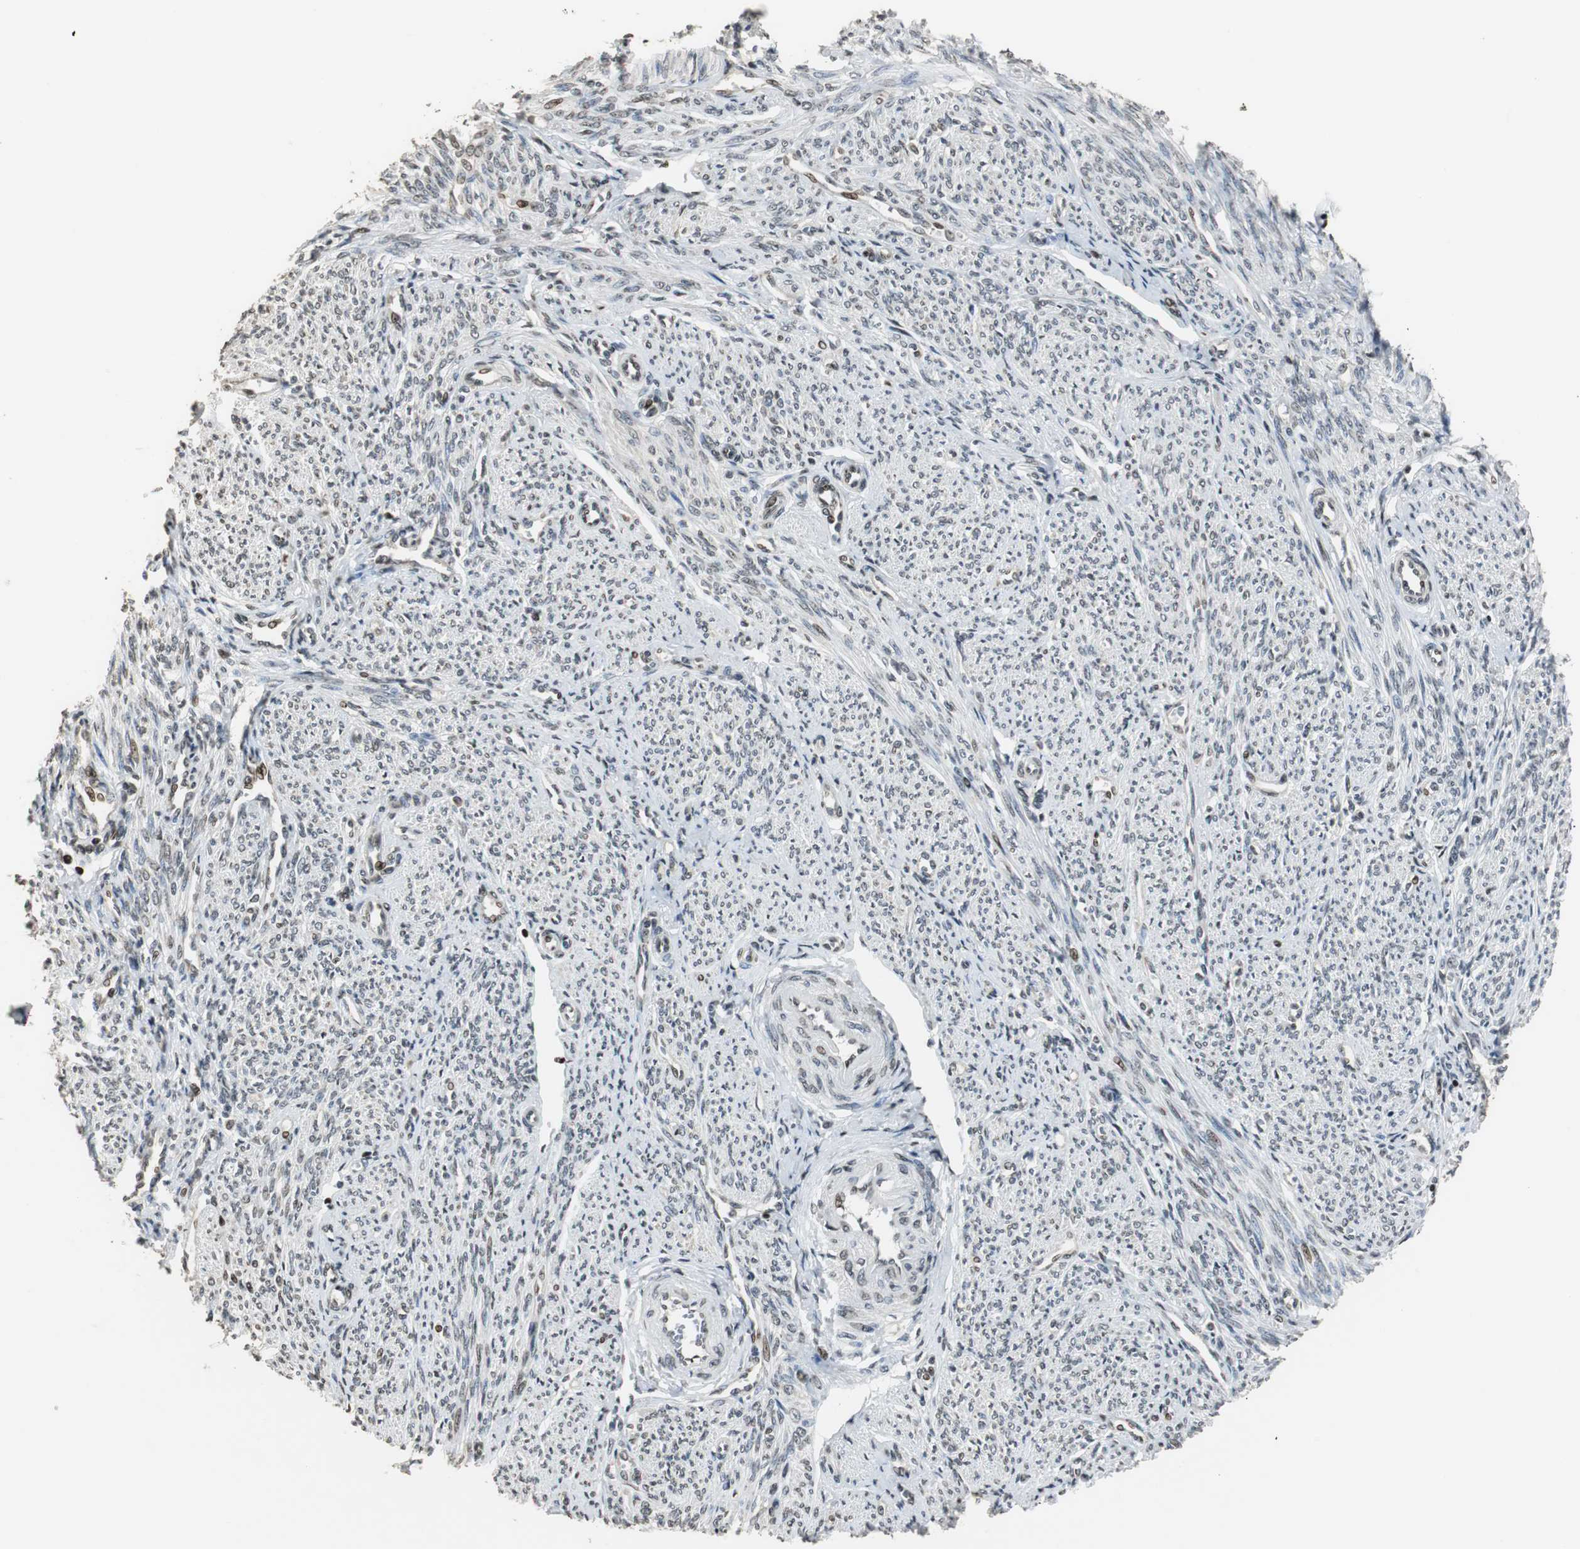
{"staining": {"intensity": "weak", "quantity": "25%-75%", "location": "nuclear"}, "tissue": "smooth muscle", "cell_type": "Smooth muscle cells", "image_type": "normal", "snomed": [{"axis": "morphology", "description": "Normal tissue, NOS"}, {"axis": "topography", "description": "Smooth muscle"}], "caption": "An image of human smooth muscle stained for a protein exhibits weak nuclear brown staining in smooth muscle cells.", "gene": "PAXIP1", "patient": {"sex": "female", "age": 65}}